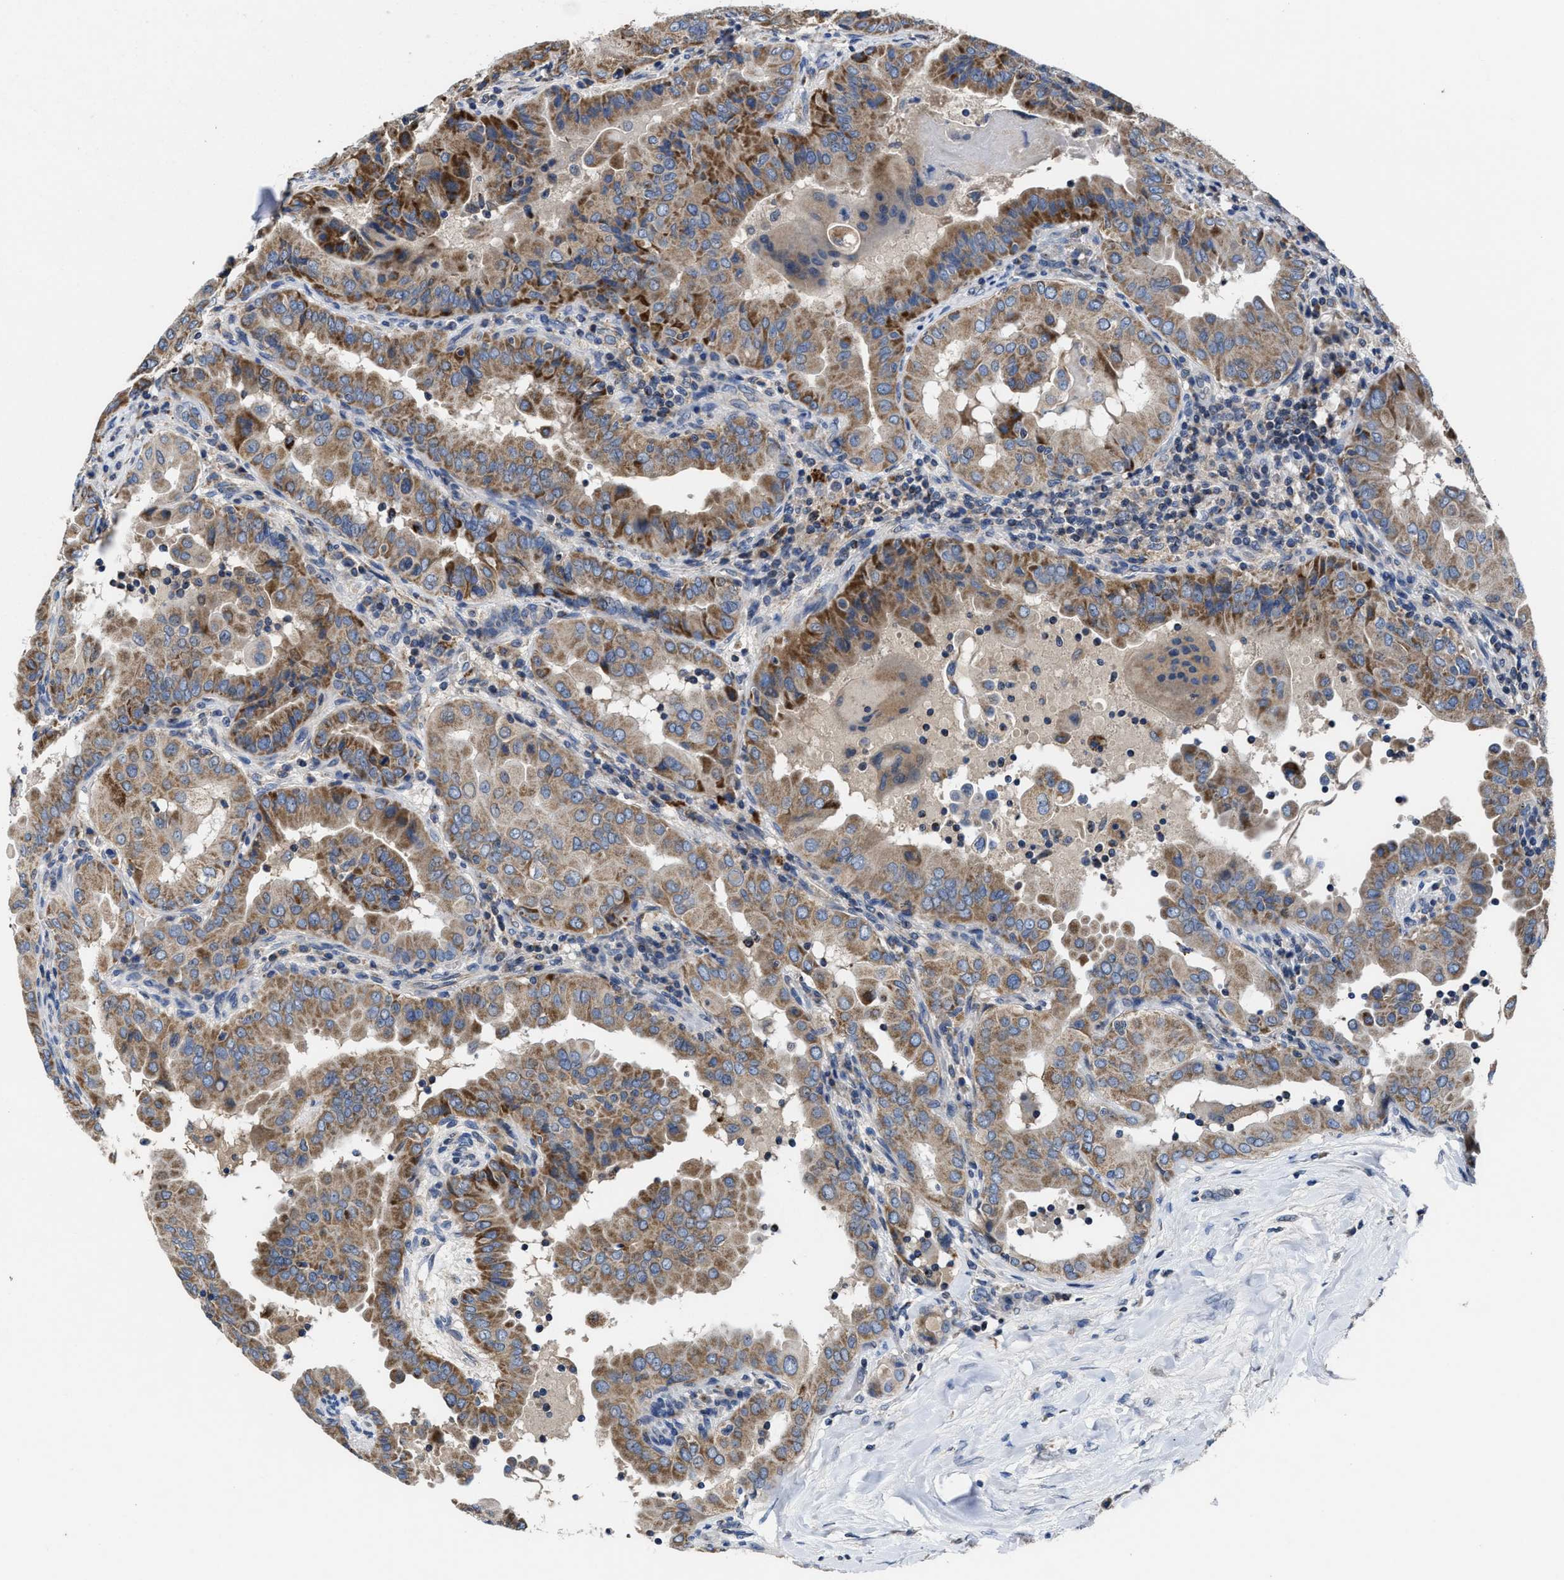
{"staining": {"intensity": "moderate", "quantity": ">75%", "location": "cytoplasmic/membranous"}, "tissue": "thyroid cancer", "cell_type": "Tumor cells", "image_type": "cancer", "snomed": [{"axis": "morphology", "description": "Papillary adenocarcinoma, NOS"}, {"axis": "topography", "description": "Thyroid gland"}], "caption": "Approximately >75% of tumor cells in papillary adenocarcinoma (thyroid) display moderate cytoplasmic/membranous protein positivity as visualized by brown immunohistochemical staining.", "gene": "CACNA1D", "patient": {"sex": "male", "age": 33}}